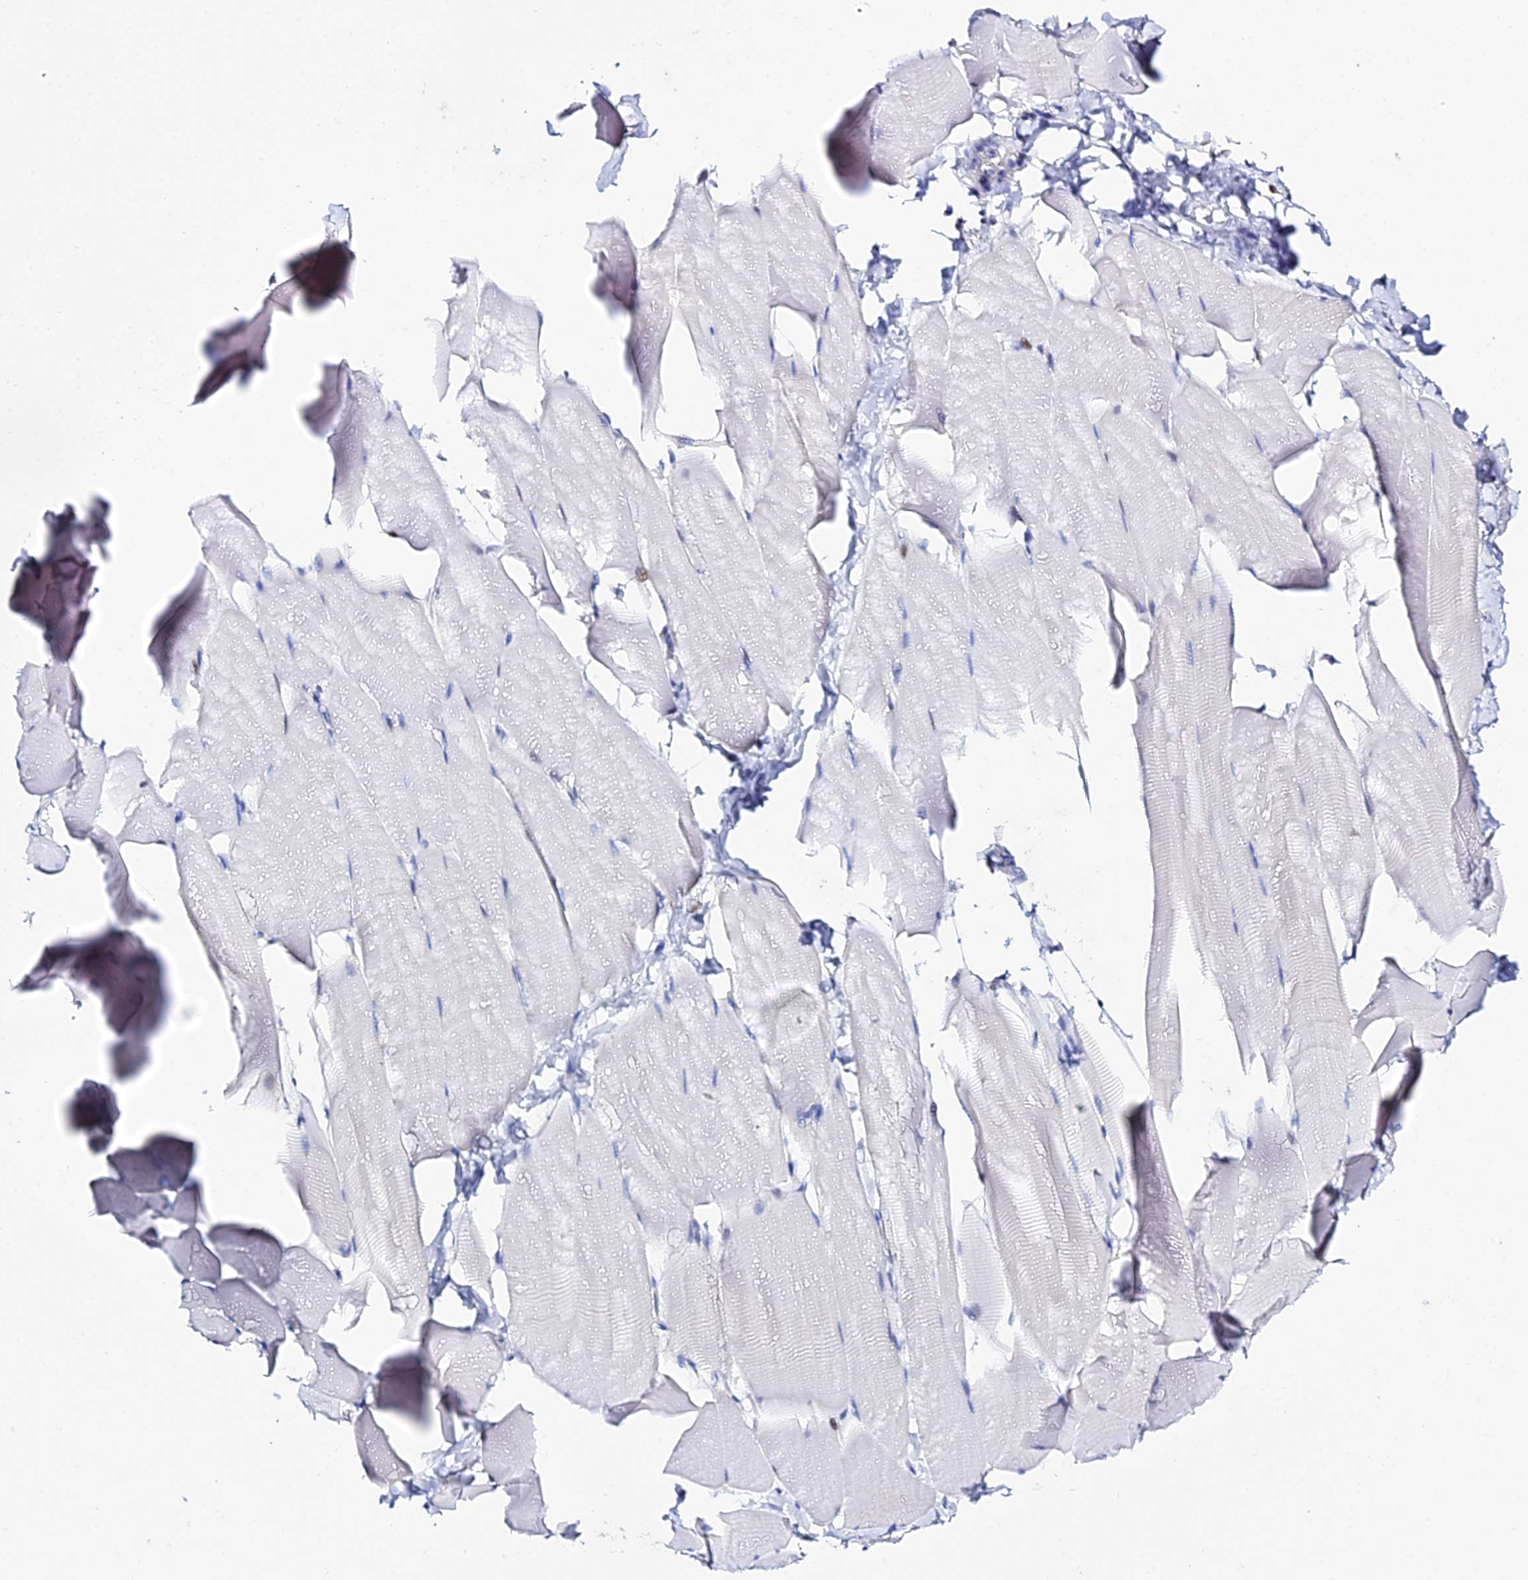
{"staining": {"intensity": "weak", "quantity": "<25%", "location": "nuclear"}, "tissue": "skeletal muscle", "cell_type": "Myocytes", "image_type": "normal", "snomed": [{"axis": "morphology", "description": "Normal tissue, NOS"}, {"axis": "topography", "description": "Skeletal muscle"}], "caption": "Immunohistochemistry of normal human skeletal muscle shows no expression in myocytes.", "gene": "POFUT2", "patient": {"sex": "male", "age": 25}}